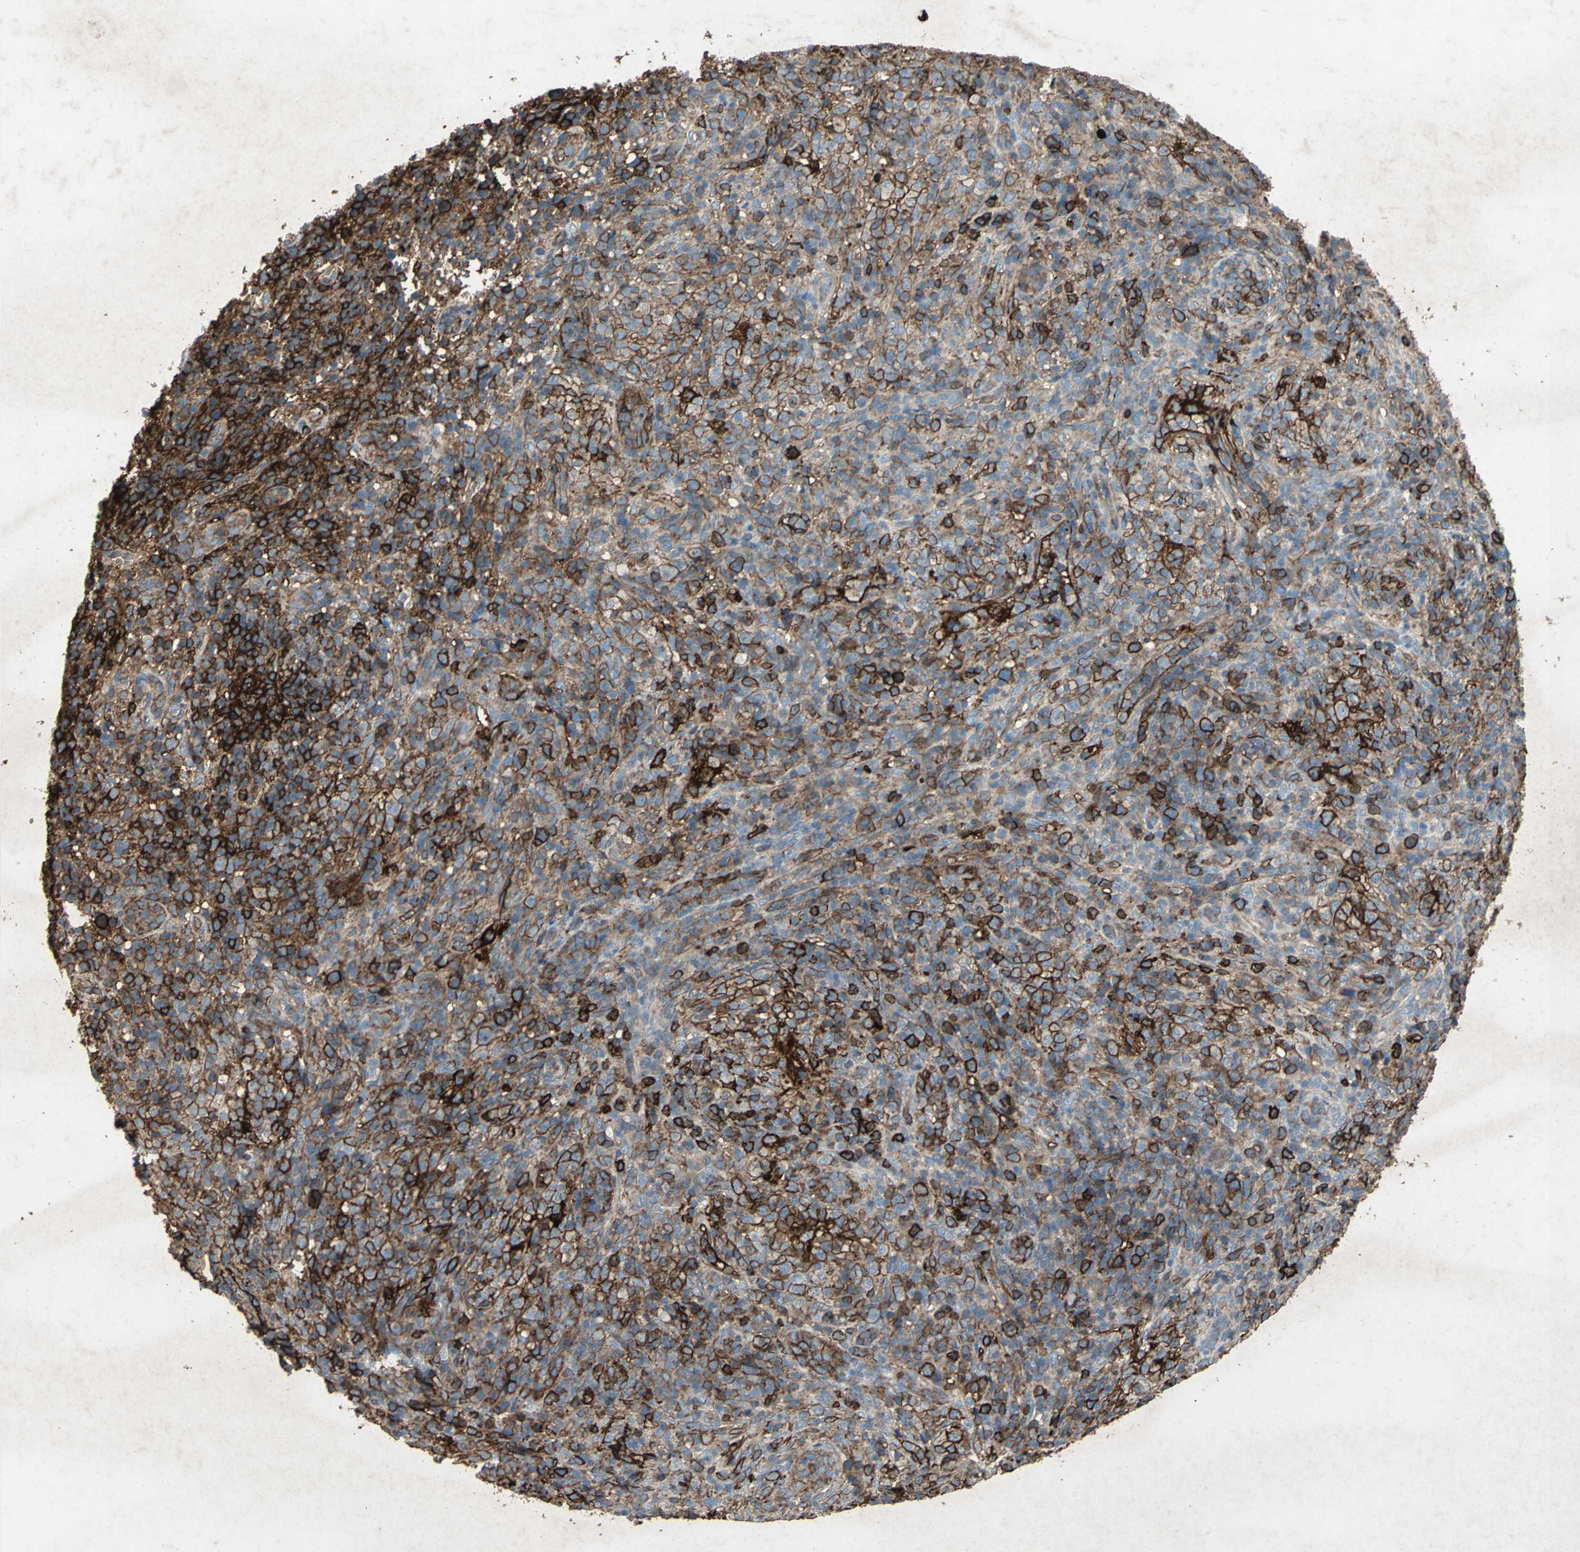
{"staining": {"intensity": "strong", "quantity": "25%-75%", "location": "cytoplasmic/membranous"}, "tissue": "lymphoma", "cell_type": "Tumor cells", "image_type": "cancer", "snomed": [{"axis": "morphology", "description": "Malignant lymphoma, non-Hodgkin's type, High grade"}, {"axis": "topography", "description": "Lymph node"}], "caption": "A micrograph of lymphoma stained for a protein shows strong cytoplasmic/membranous brown staining in tumor cells.", "gene": "CCR6", "patient": {"sex": "female", "age": 76}}